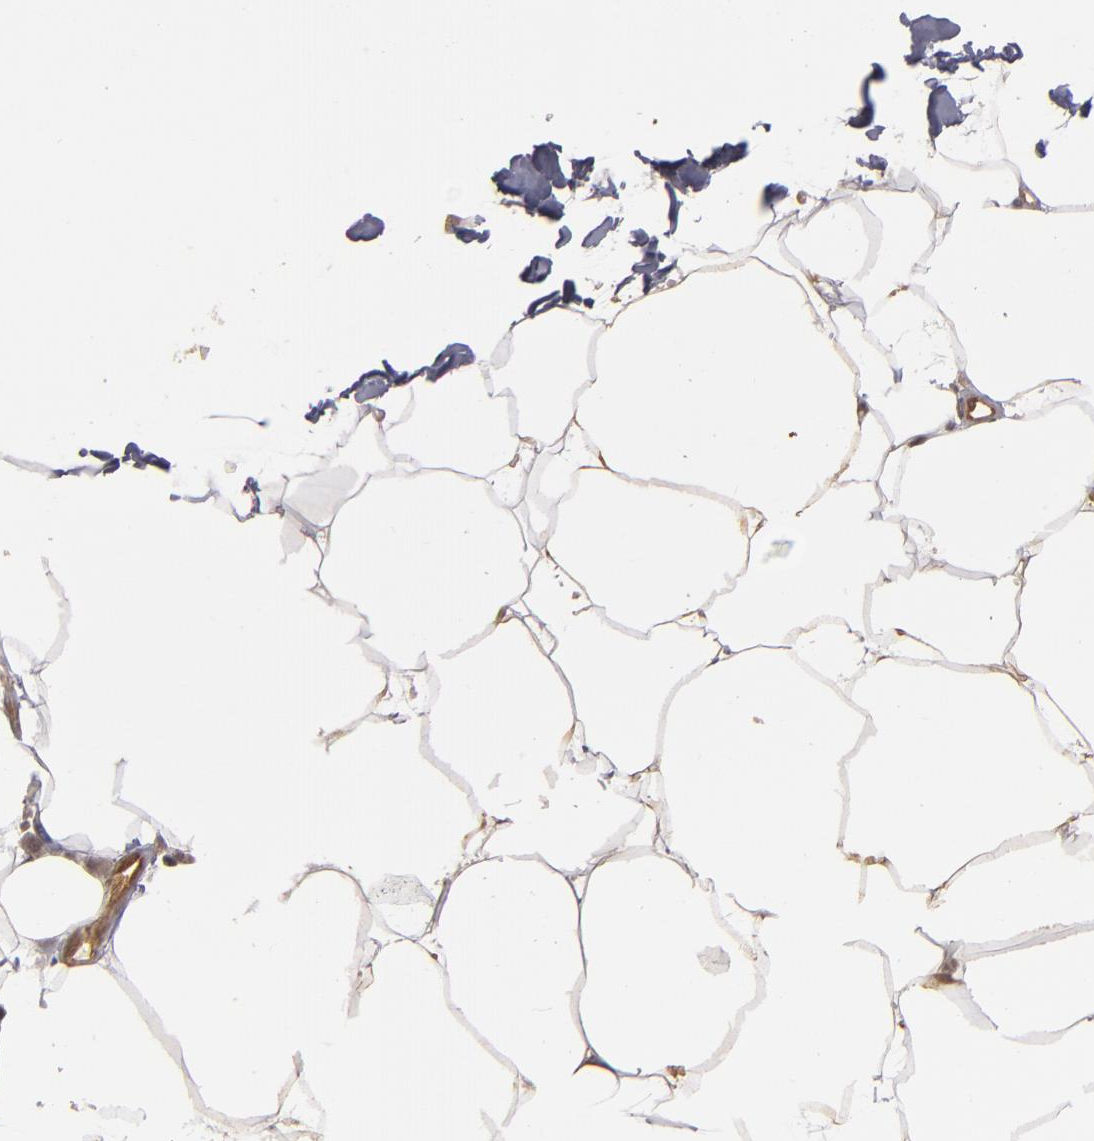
{"staining": {"intensity": "moderate", "quantity": ">75%", "location": "cytoplasmic/membranous"}, "tissue": "adipose tissue", "cell_type": "Adipocytes", "image_type": "normal", "snomed": [{"axis": "morphology", "description": "Normal tissue, NOS"}, {"axis": "morphology", "description": "Duct carcinoma"}, {"axis": "topography", "description": "Breast"}, {"axis": "topography", "description": "Adipose tissue"}], "caption": "This image exhibits unremarkable adipose tissue stained with IHC to label a protein in brown. The cytoplasmic/membranous of adipocytes show moderate positivity for the protein. Nuclei are counter-stained blue.", "gene": "TJP1", "patient": {"sex": "female", "age": 37}}